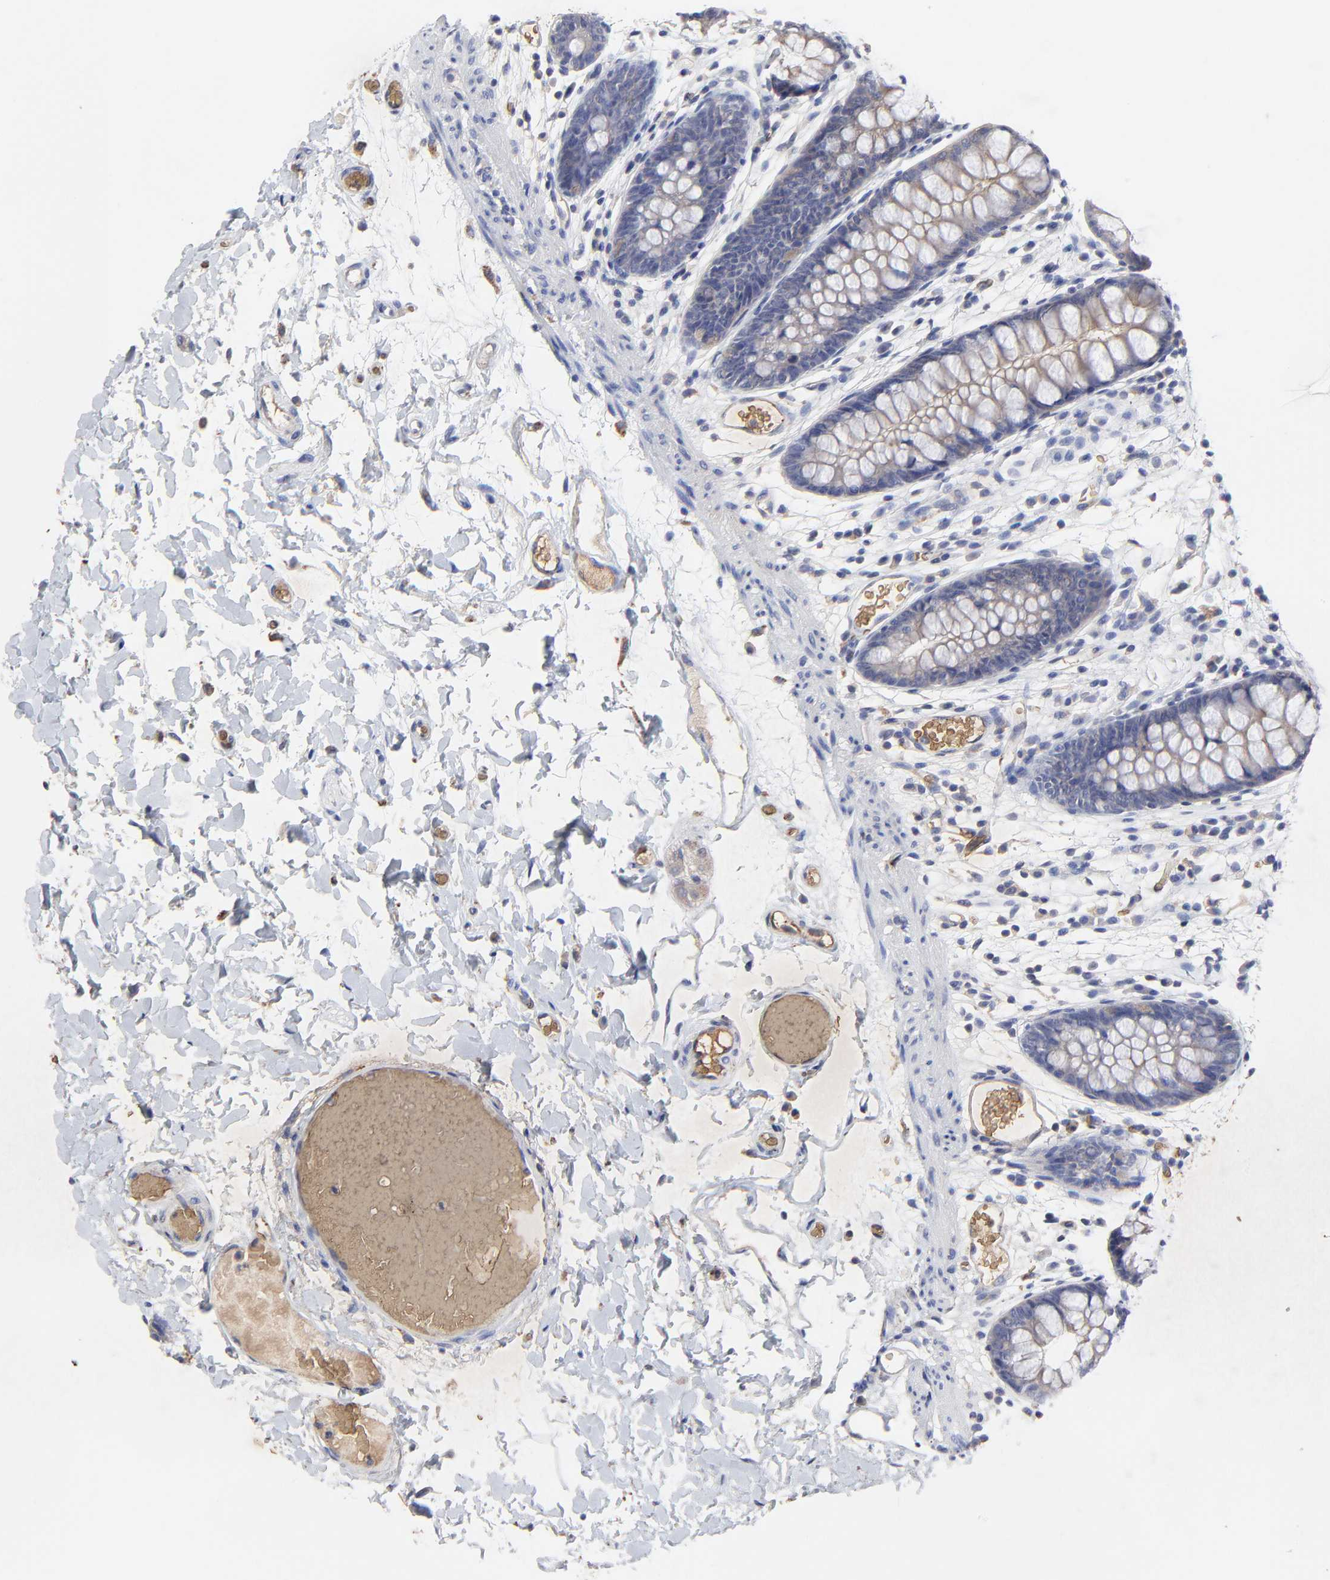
{"staining": {"intensity": "negative", "quantity": "none", "location": "none"}, "tissue": "colon", "cell_type": "Endothelial cells", "image_type": "normal", "snomed": [{"axis": "morphology", "description": "Normal tissue, NOS"}, {"axis": "topography", "description": "Smooth muscle"}, {"axis": "topography", "description": "Colon"}], "caption": "This image is of benign colon stained with immunohistochemistry (IHC) to label a protein in brown with the nuclei are counter-stained blue. There is no staining in endothelial cells.", "gene": "PAG1", "patient": {"sex": "male", "age": 67}}